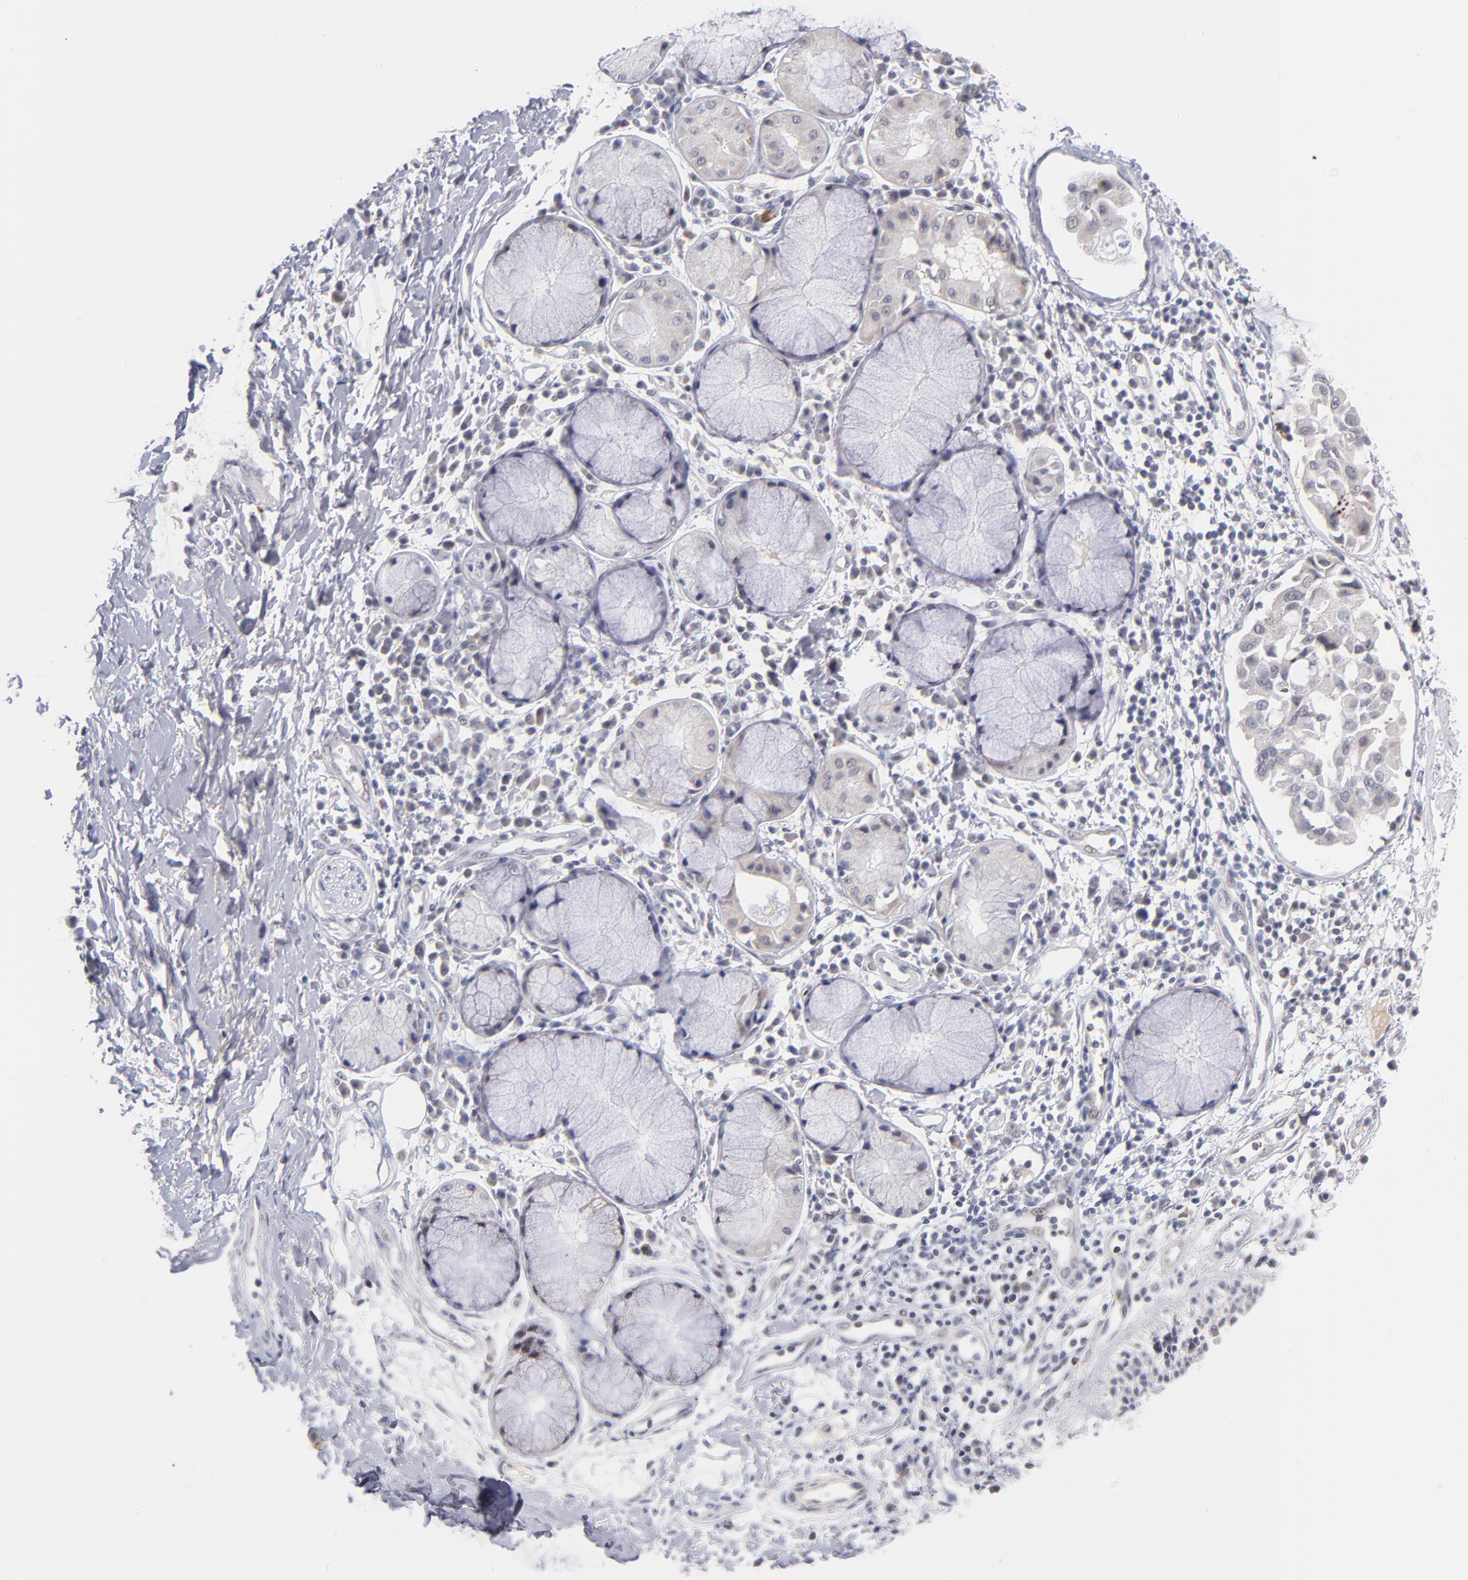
{"staining": {"intensity": "negative", "quantity": "none", "location": "none"}, "tissue": "adipose tissue", "cell_type": "Adipocytes", "image_type": "normal", "snomed": [{"axis": "morphology", "description": "Normal tissue, NOS"}, {"axis": "morphology", "description": "Adenocarcinoma, NOS"}, {"axis": "topography", "description": "Cartilage tissue"}, {"axis": "topography", "description": "Bronchus"}, {"axis": "topography", "description": "Lung"}], "caption": "The immunohistochemistry (IHC) photomicrograph has no significant staining in adipocytes of adipose tissue. The staining was performed using DAB to visualize the protein expression in brown, while the nuclei were stained in blue with hematoxylin (Magnification: 20x).", "gene": "WSB1", "patient": {"sex": "female", "age": 67}}